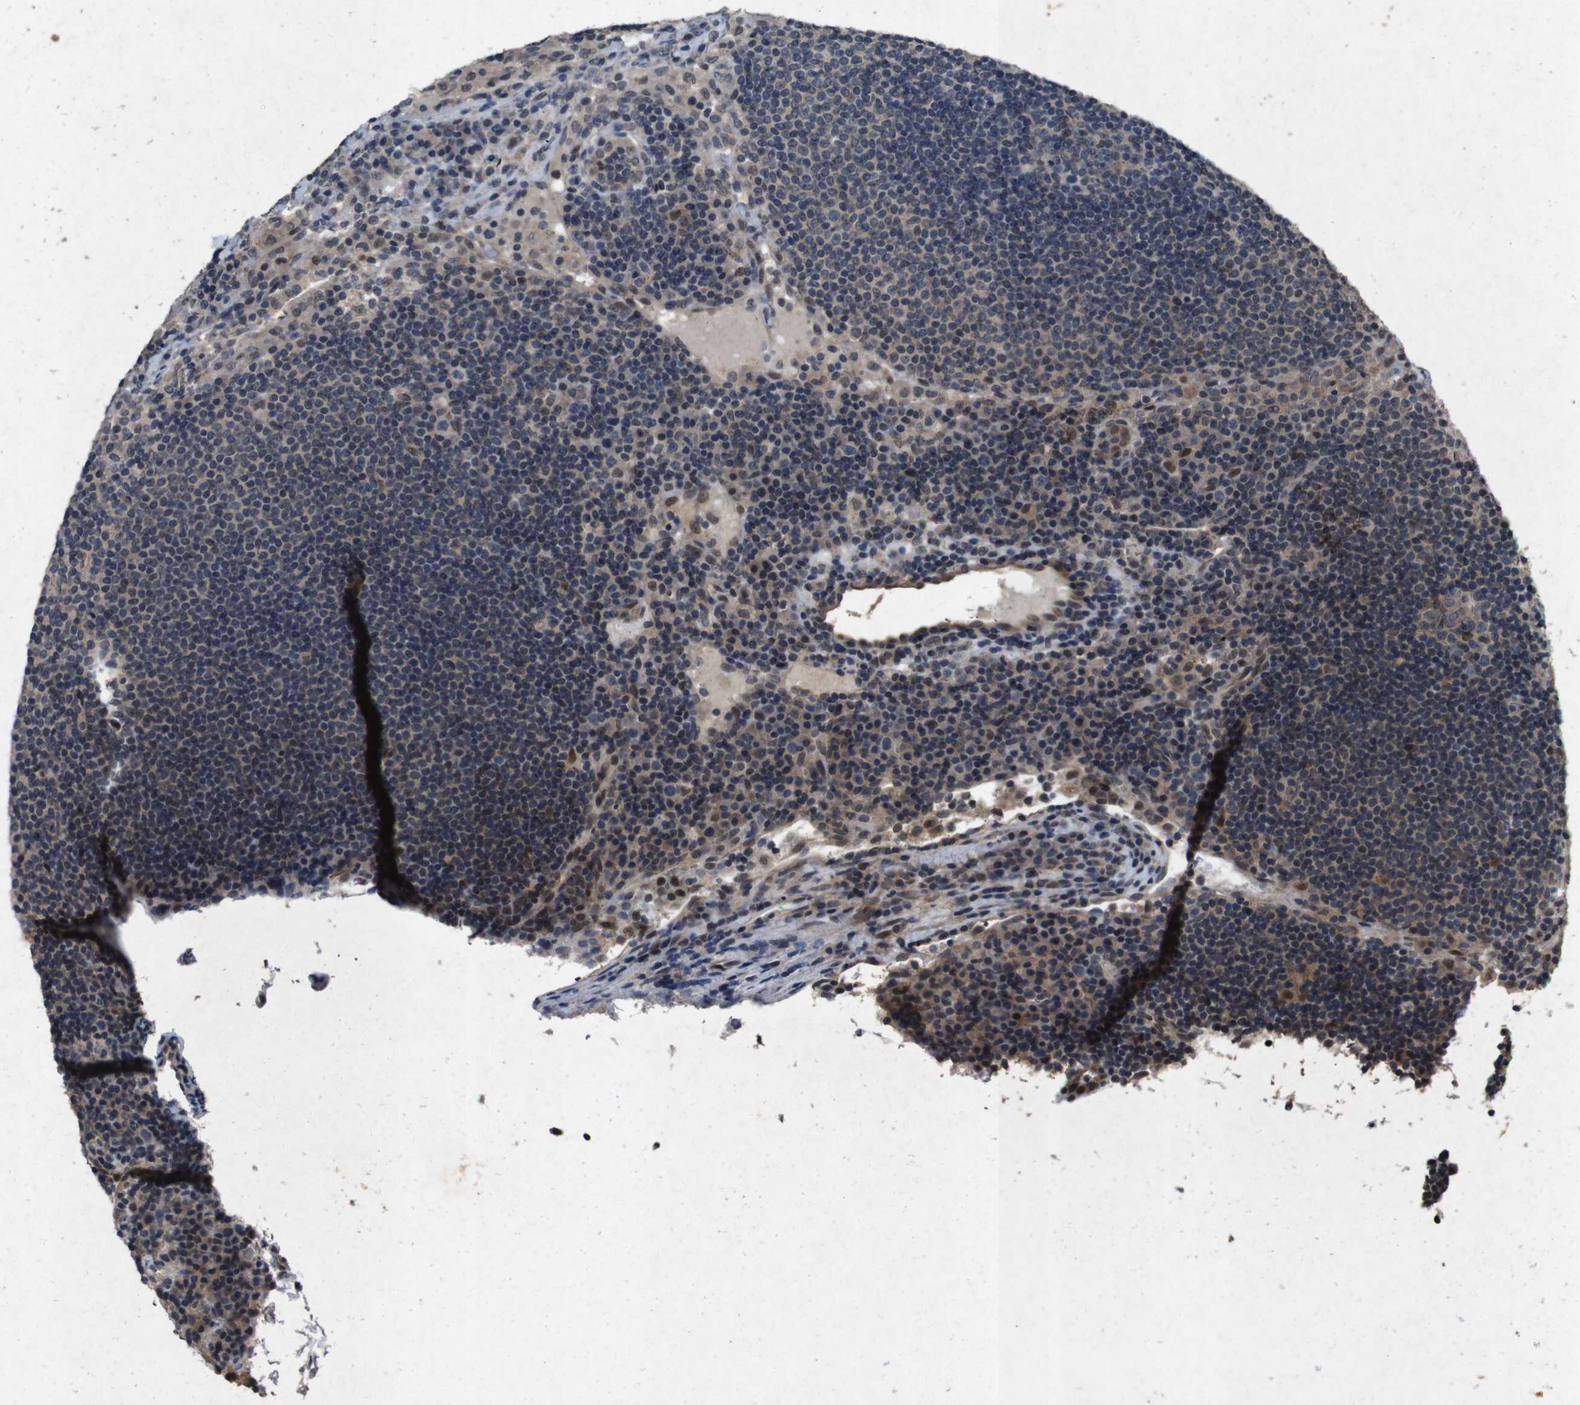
{"staining": {"intensity": "weak", "quantity": "25%-75%", "location": "cytoplasmic/membranous"}, "tissue": "lymph node", "cell_type": "Germinal center cells", "image_type": "normal", "snomed": [{"axis": "morphology", "description": "Normal tissue, NOS"}, {"axis": "topography", "description": "Lymph node"}], "caption": "Brown immunohistochemical staining in normal human lymph node exhibits weak cytoplasmic/membranous expression in approximately 25%-75% of germinal center cells.", "gene": "AKT3", "patient": {"sex": "female", "age": 53}}